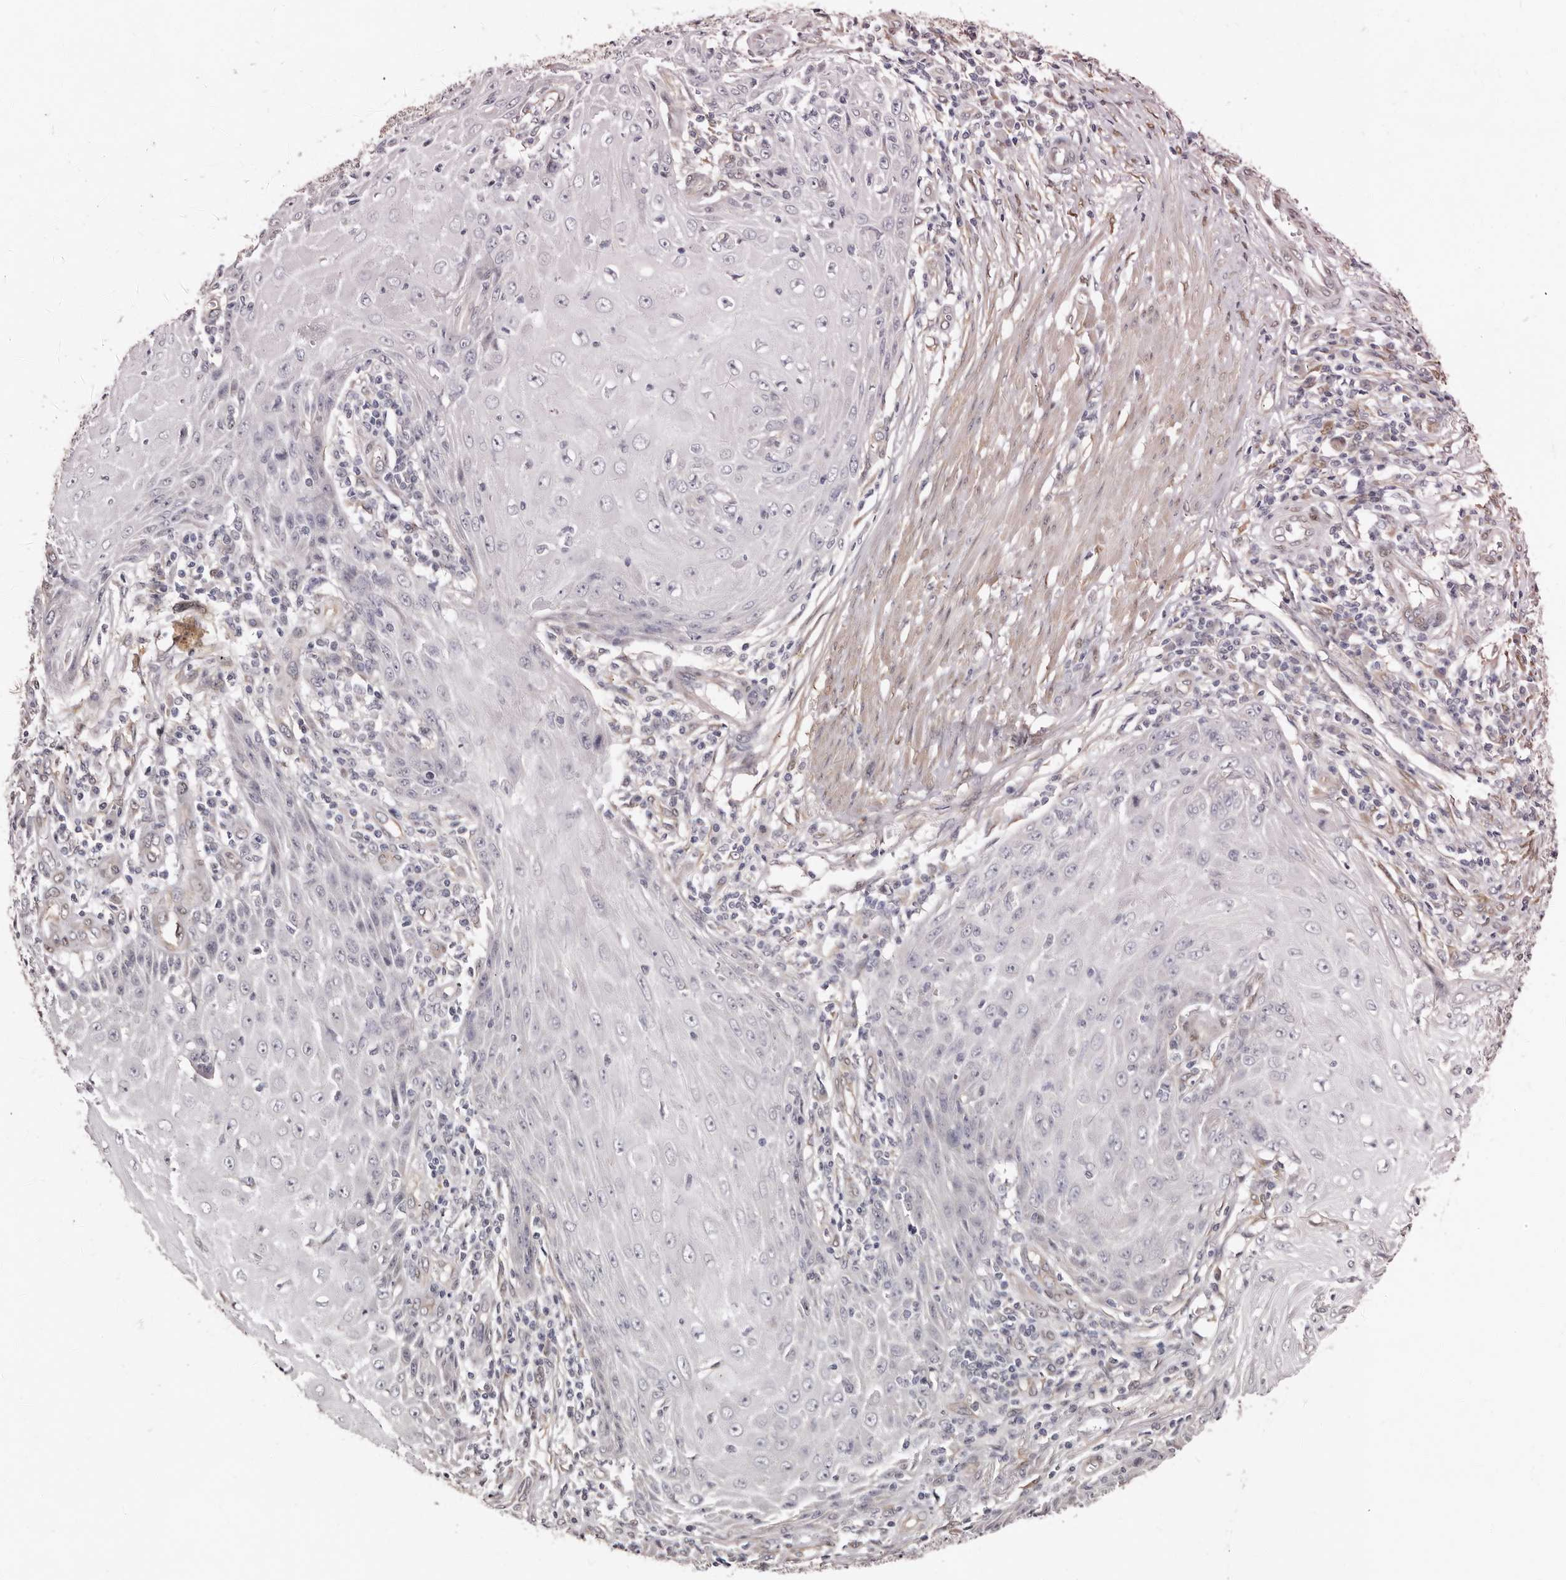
{"staining": {"intensity": "negative", "quantity": "none", "location": "none"}, "tissue": "skin cancer", "cell_type": "Tumor cells", "image_type": "cancer", "snomed": [{"axis": "morphology", "description": "Squamous cell carcinoma, NOS"}, {"axis": "topography", "description": "Skin"}], "caption": "This is a micrograph of immunohistochemistry staining of skin cancer (squamous cell carcinoma), which shows no staining in tumor cells.", "gene": "KHDRBS2", "patient": {"sex": "female", "age": 73}}